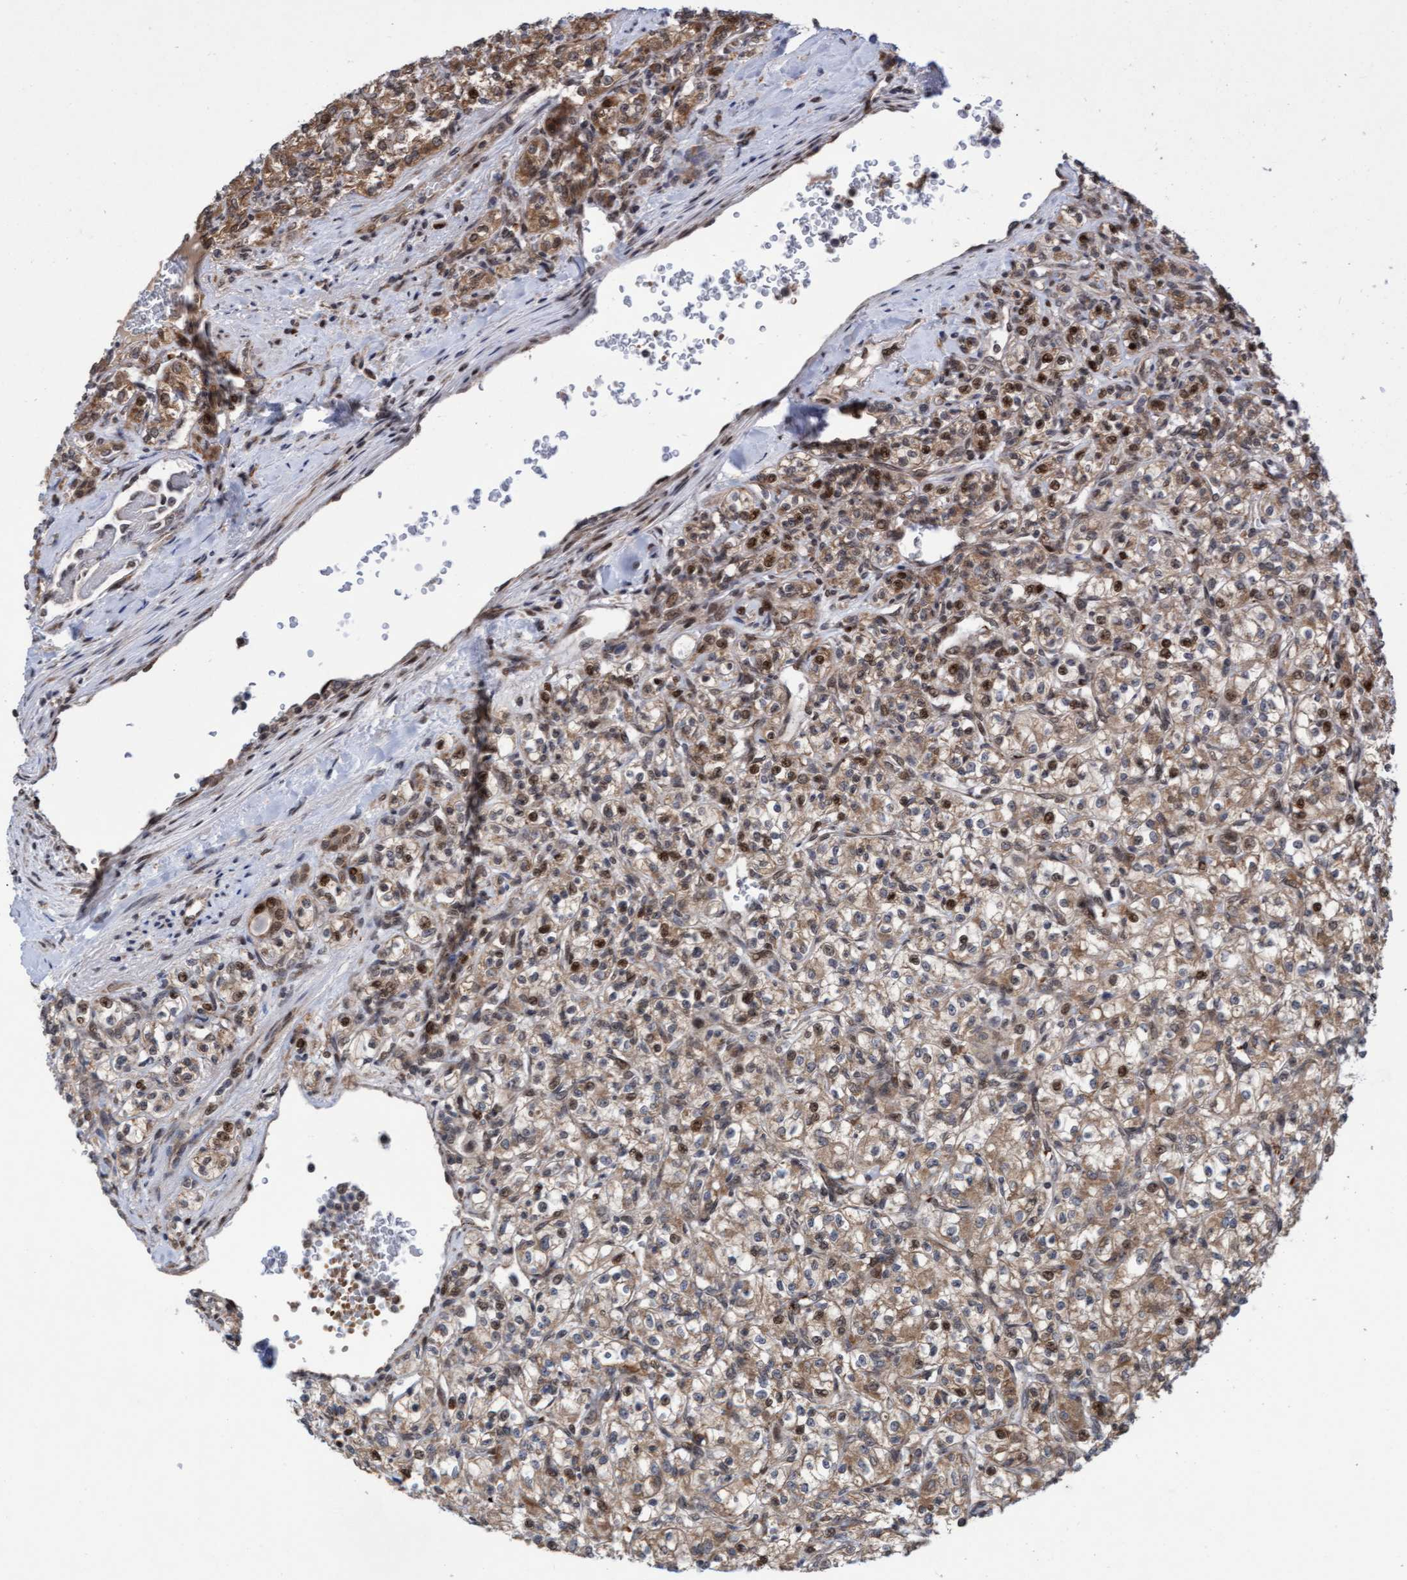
{"staining": {"intensity": "moderate", "quantity": ">75%", "location": "cytoplasmic/membranous"}, "tissue": "renal cancer", "cell_type": "Tumor cells", "image_type": "cancer", "snomed": [{"axis": "morphology", "description": "Adenocarcinoma, NOS"}, {"axis": "topography", "description": "Kidney"}], "caption": "An IHC histopathology image of neoplastic tissue is shown. Protein staining in brown shows moderate cytoplasmic/membranous positivity in adenocarcinoma (renal) within tumor cells. (DAB (3,3'-diaminobenzidine) IHC with brightfield microscopy, high magnification).", "gene": "TANC2", "patient": {"sex": "male", "age": 77}}